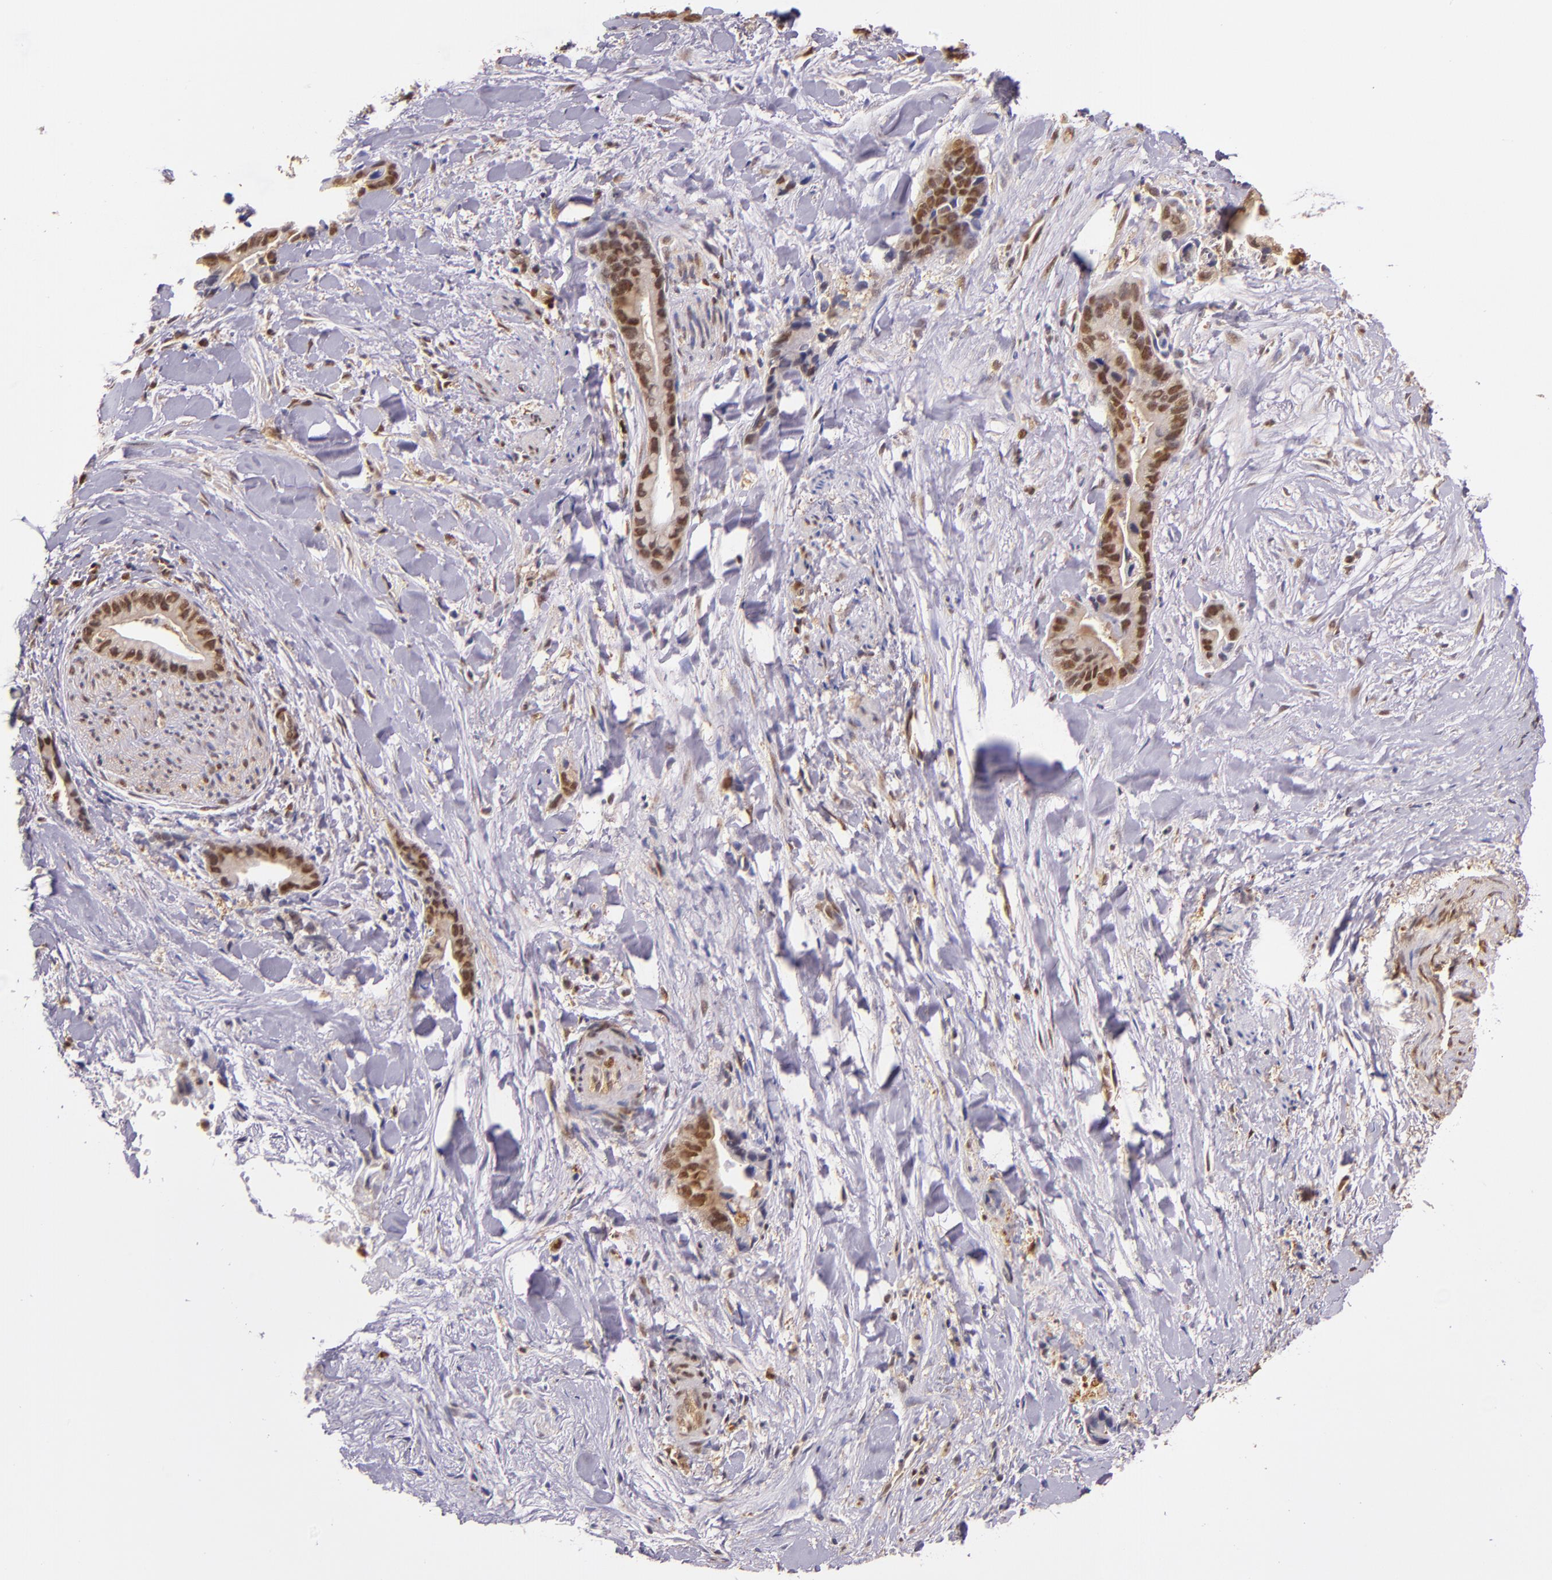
{"staining": {"intensity": "strong", "quantity": ">75%", "location": "cytoplasmic/membranous,nuclear"}, "tissue": "liver cancer", "cell_type": "Tumor cells", "image_type": "cancer", "snomed": [{"axis": "morphology", "description": "Cholangiocarcinoma"}, {"axis": "topography", "description": "Liver"}], "caption": "IHC (DAB) staining of human liver cancer (cholangiocarcinoma) shows strong cytoplasmic/membranous and nuclear protein positivity in about >75% of tumor cells.", "gene": "STAT6", "patient": {"sex": "female", "age": 55}}